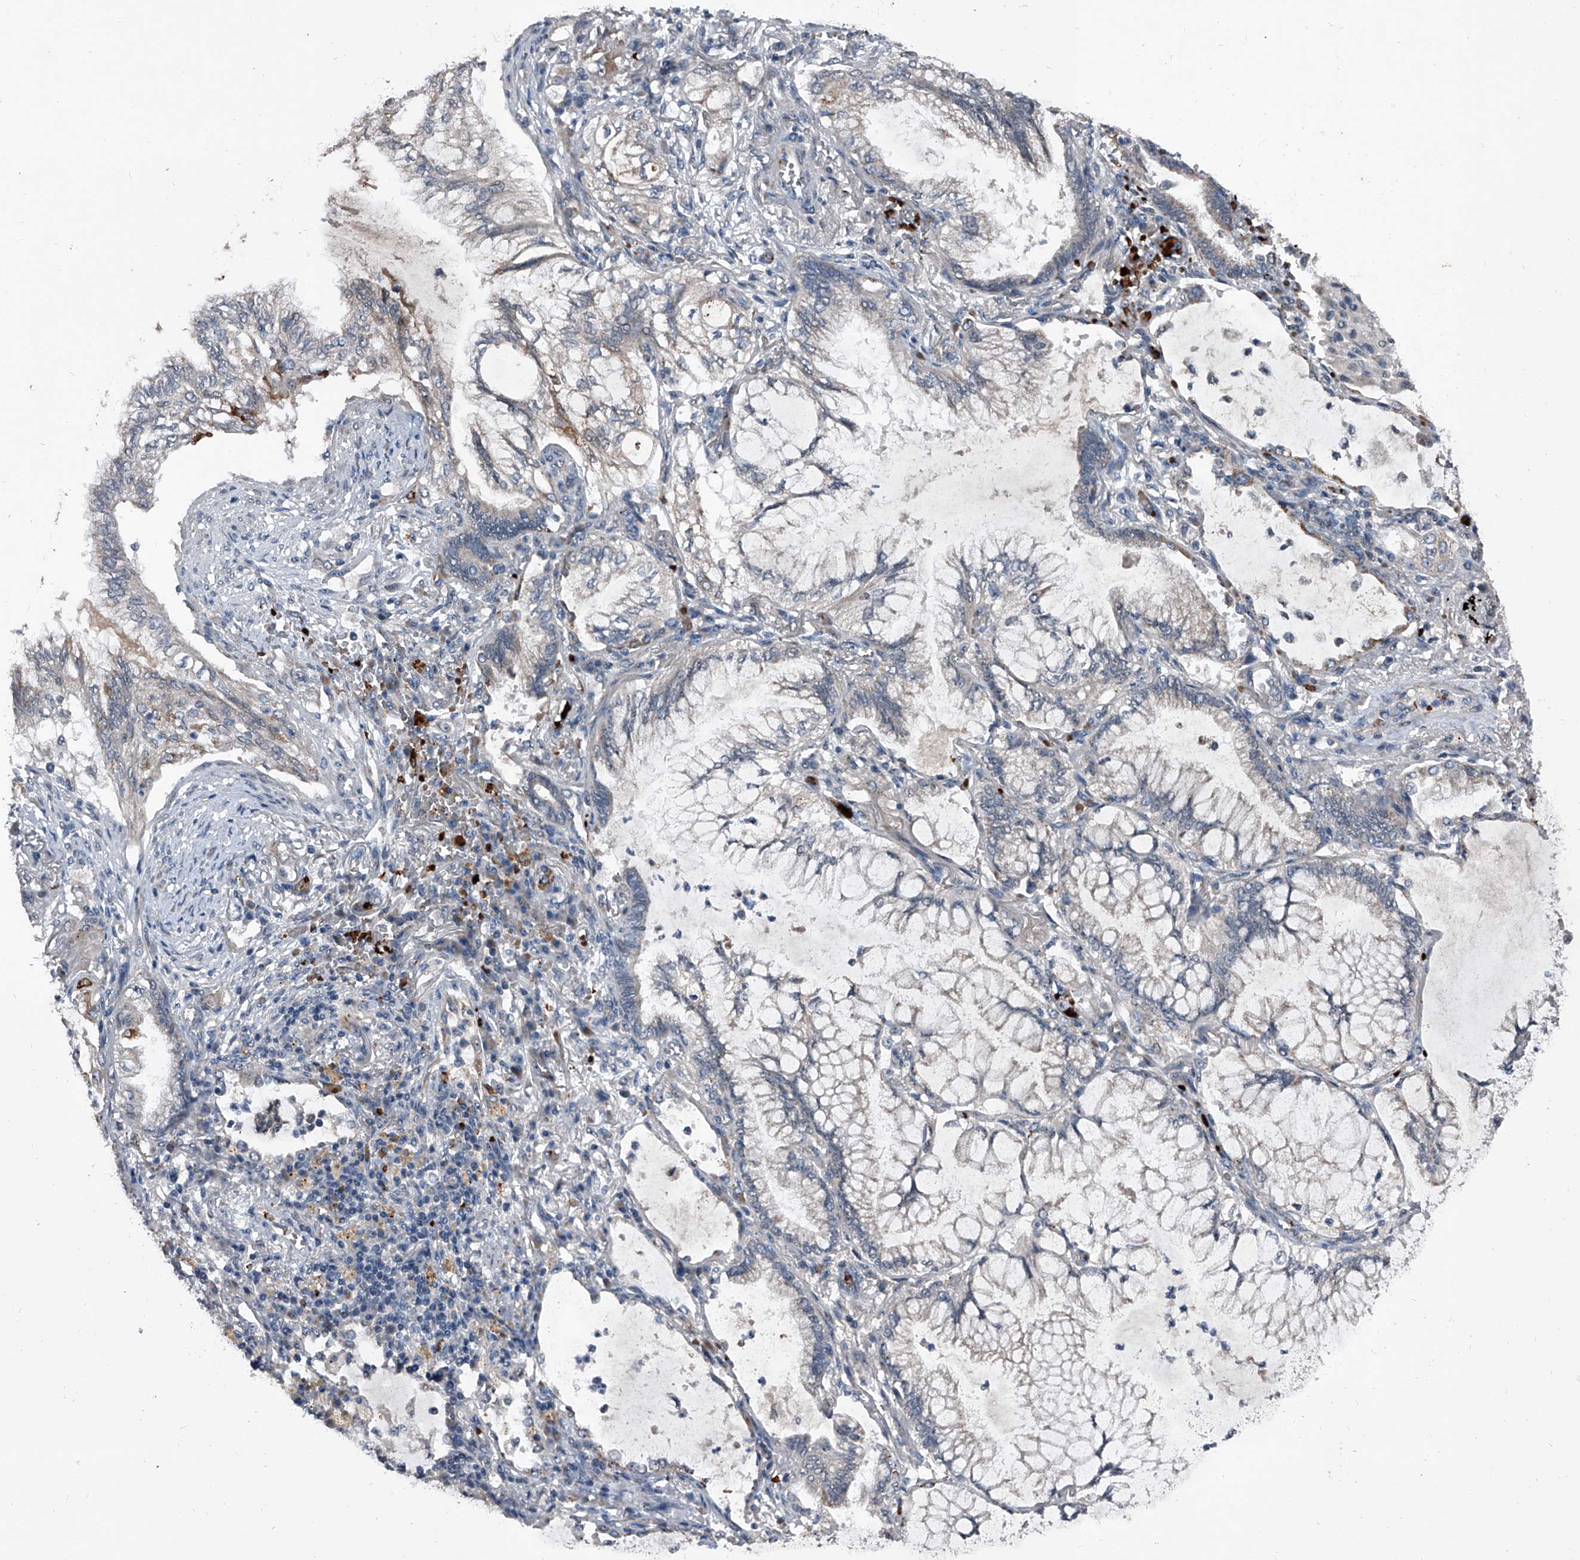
{"staining": {"intensity": "negative", "quantity": "none", "location": "none"}, "tissue": "lung cancer", "cell_type": "Tumor cells", "image_type": "cancer", "snomed": [{"axis": "morphology", "description": "Adenocarcinoma, NOS"}, {"axis": "topography", "description": "Lung"}], "caption": "IHC histopathology image of lung cancer (adenocarcinoma) stained for a protein (brown), which reveals no expression in tumor cells.", "gene": "CEP85L", "patient": {"sex": "female", "age": 70}}